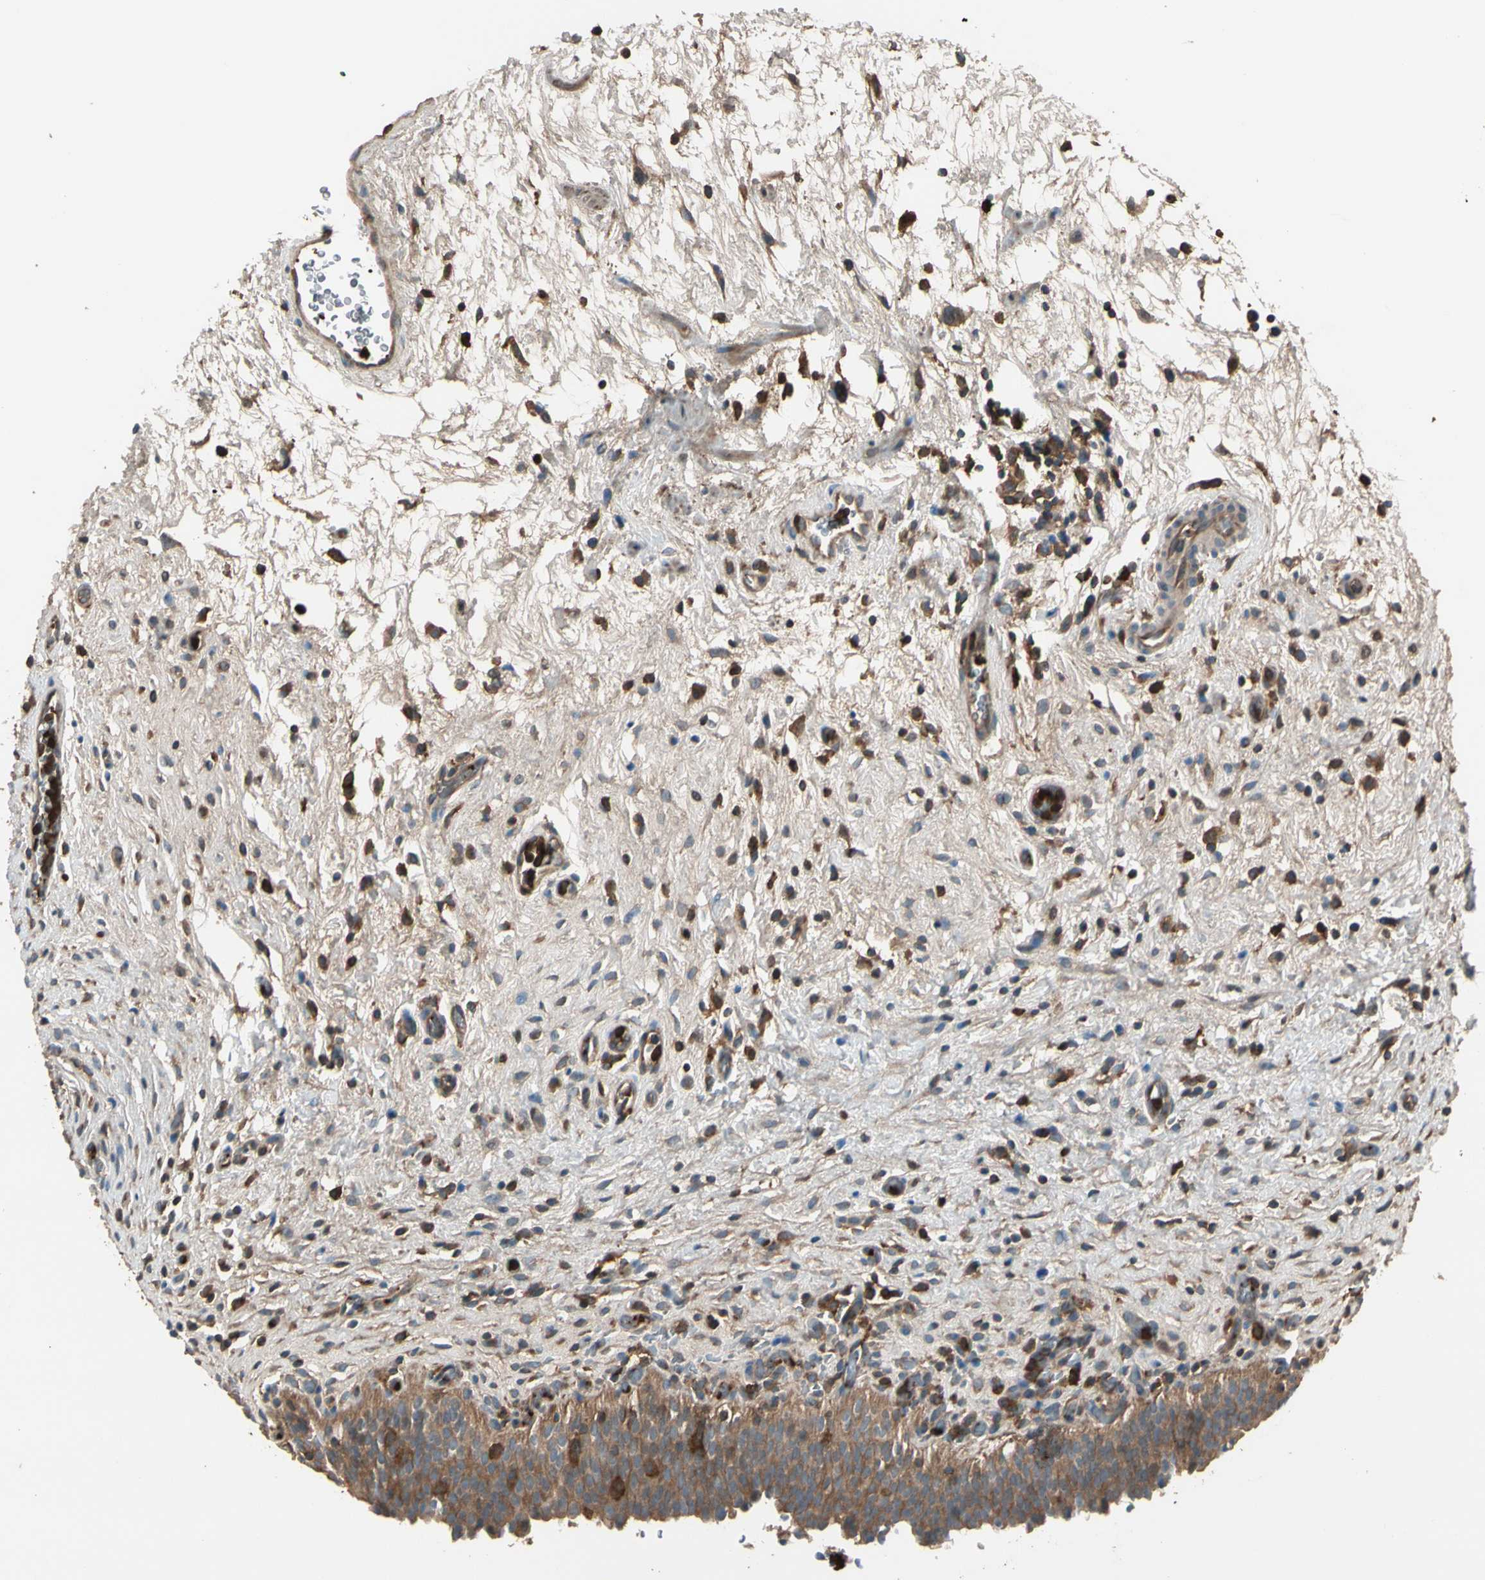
{"staining": {"intensity": "moderate", "quantity": ">75%", "location": "cytoplasmic/membranous"}, "tissue": "urinary bladder", "cell_type": "Urothelial cells", "image_type": "normal", "snomed": [{"axis": "morphology", "description": "Normal tissue, NOS"}, {"axis": "topography", "description": "Urinary bladder"}], "caption": "Protein staining of benign urinary bladder shows moderate cytoplasmic/membranous staining in approximately >75% of urothelial cells.", "gene": "STX11", "patient": {"sex": "male", "age": 51}}